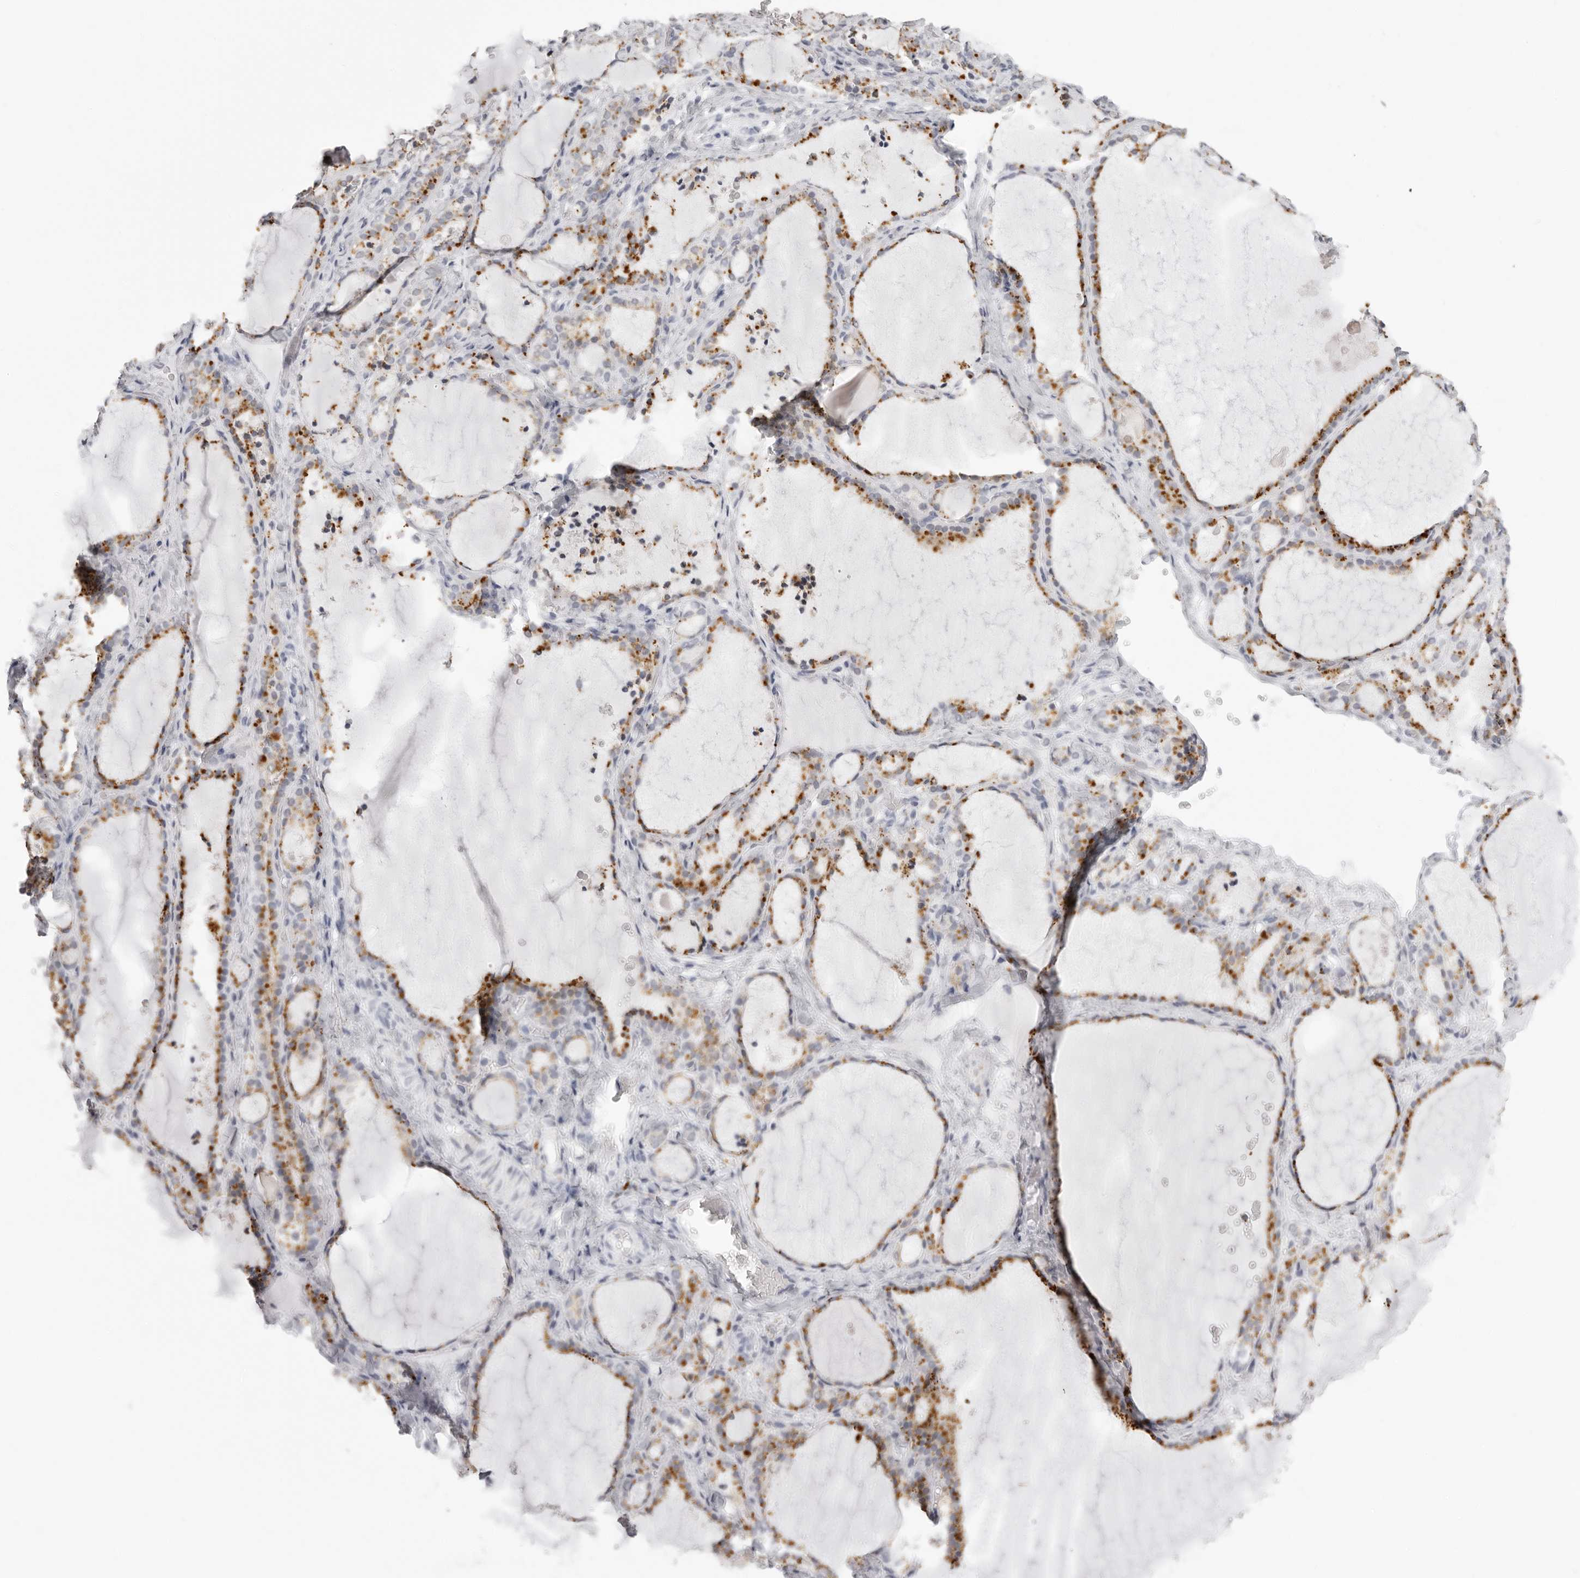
{"staining": {"intensity": "moderate", "quantity": ">75%", "location": "cytoplasmic/membranous"}, "tissue": "thyroid gland", "cell_type": "Glandular cells", "image_type": "normal", "snomed": [{"axis": "morphology", "description": "Normal tissue, NOS"}, {"axis": "topography", "description": "Thyroid gland"}], "caption": "Protein expression analysis of unremarkable human thyroid gland reveals moderate cytoplasmic/membranous staining in about >75% of glandular cells. (brown staining indicates protein expression, while blue staining denotes nuclei).", "gene": "IL25", "patient": {"sex": "female", "age": 22}}